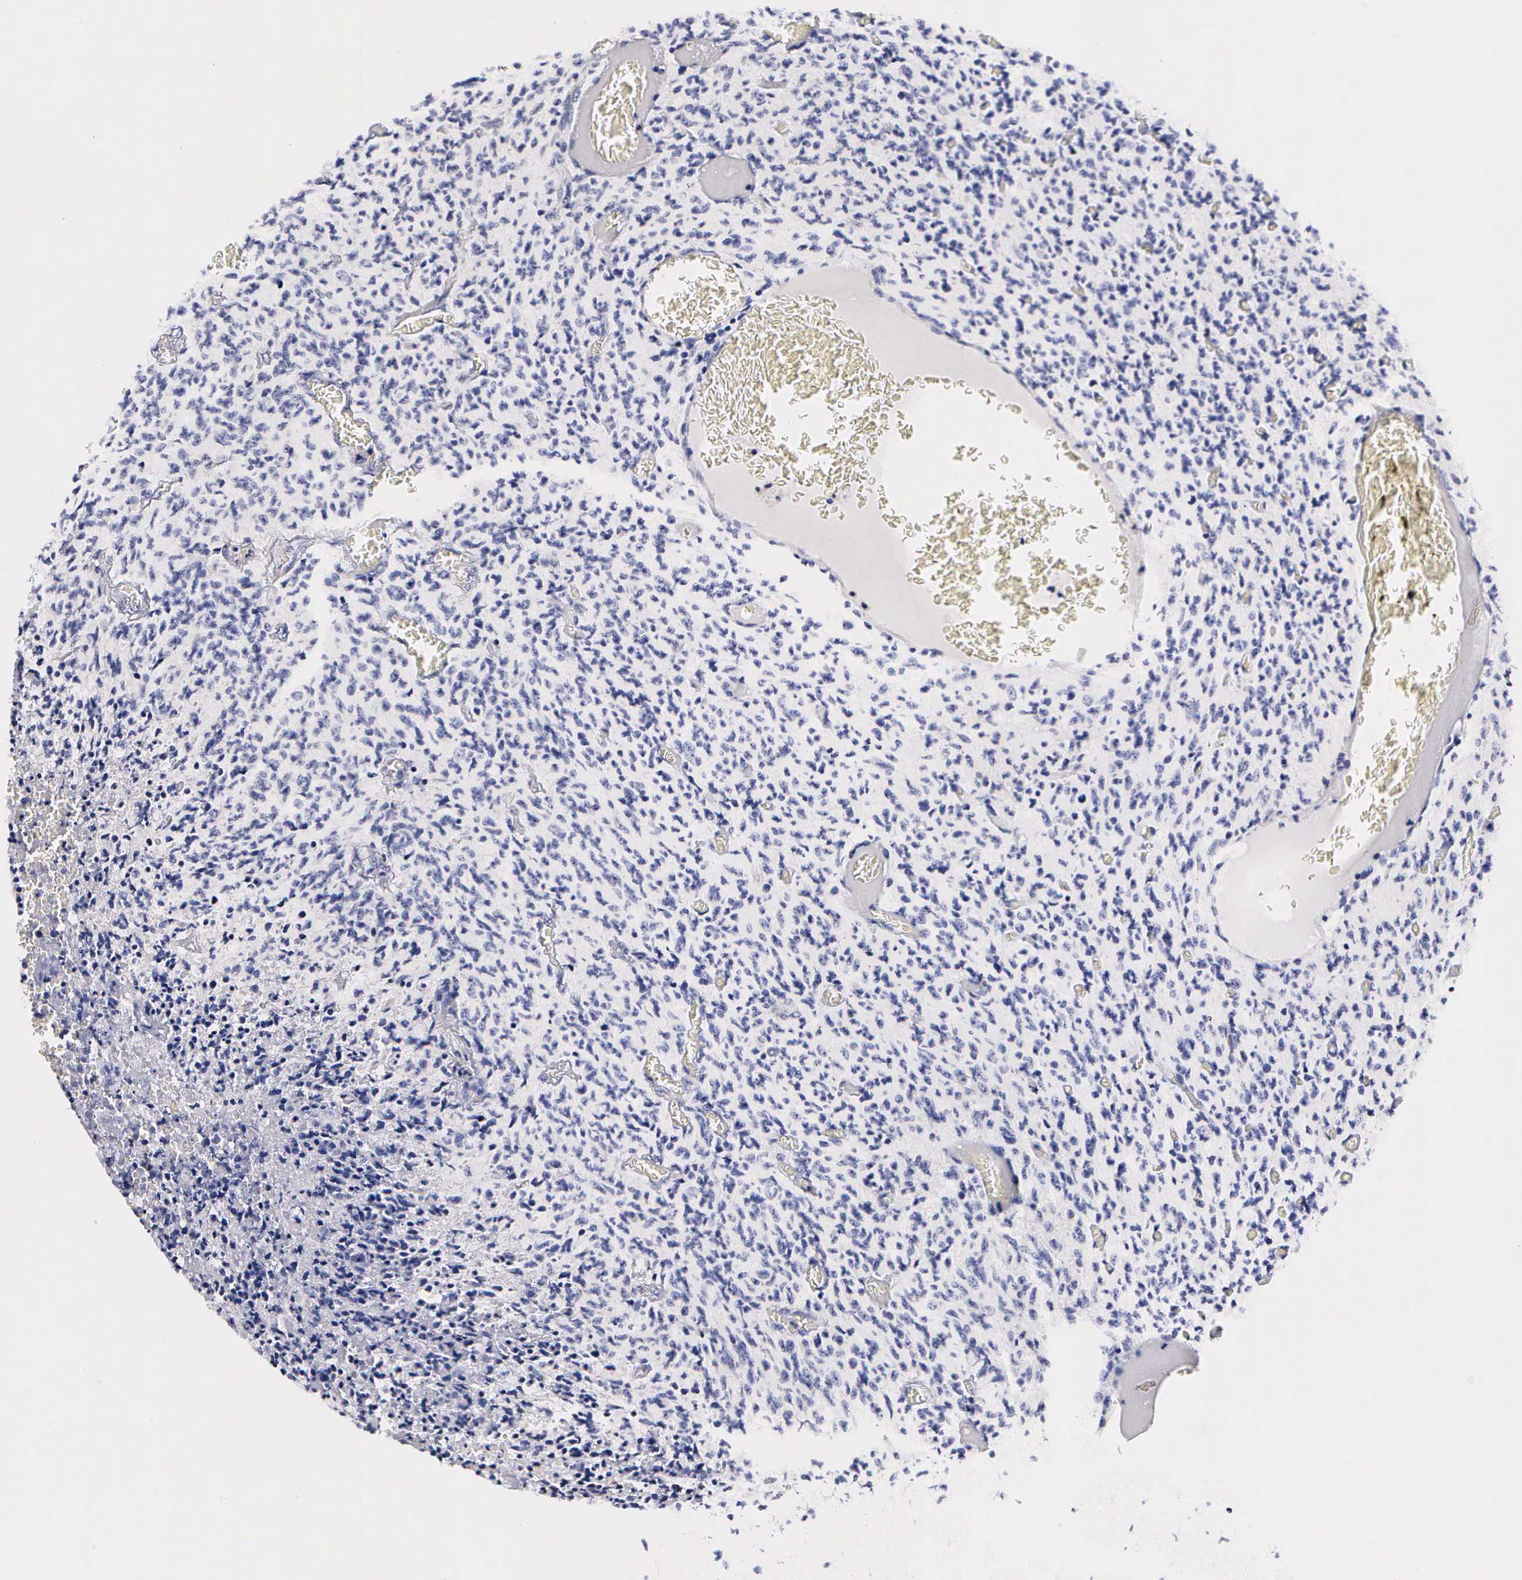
{"staining": {"intensity": "negative", "quantity": "none", "location": "none"}, "tissue": "glioma", "cell_type": "Tumor cells", "image_type": "cancer", "snomed": [{"axis": "morphology", "description": "Glioma, malignant, High grade"}, {"axis": "topography", "description": "Brain"}], "caption": "This histopathology image is of glioma stained with IHC to label a protein in brown with the nuclei are counter-stained blue. There is no expression in tumor cells.", "gene": "RNASE6", "patient": {"sex": "male", "age": 56}}